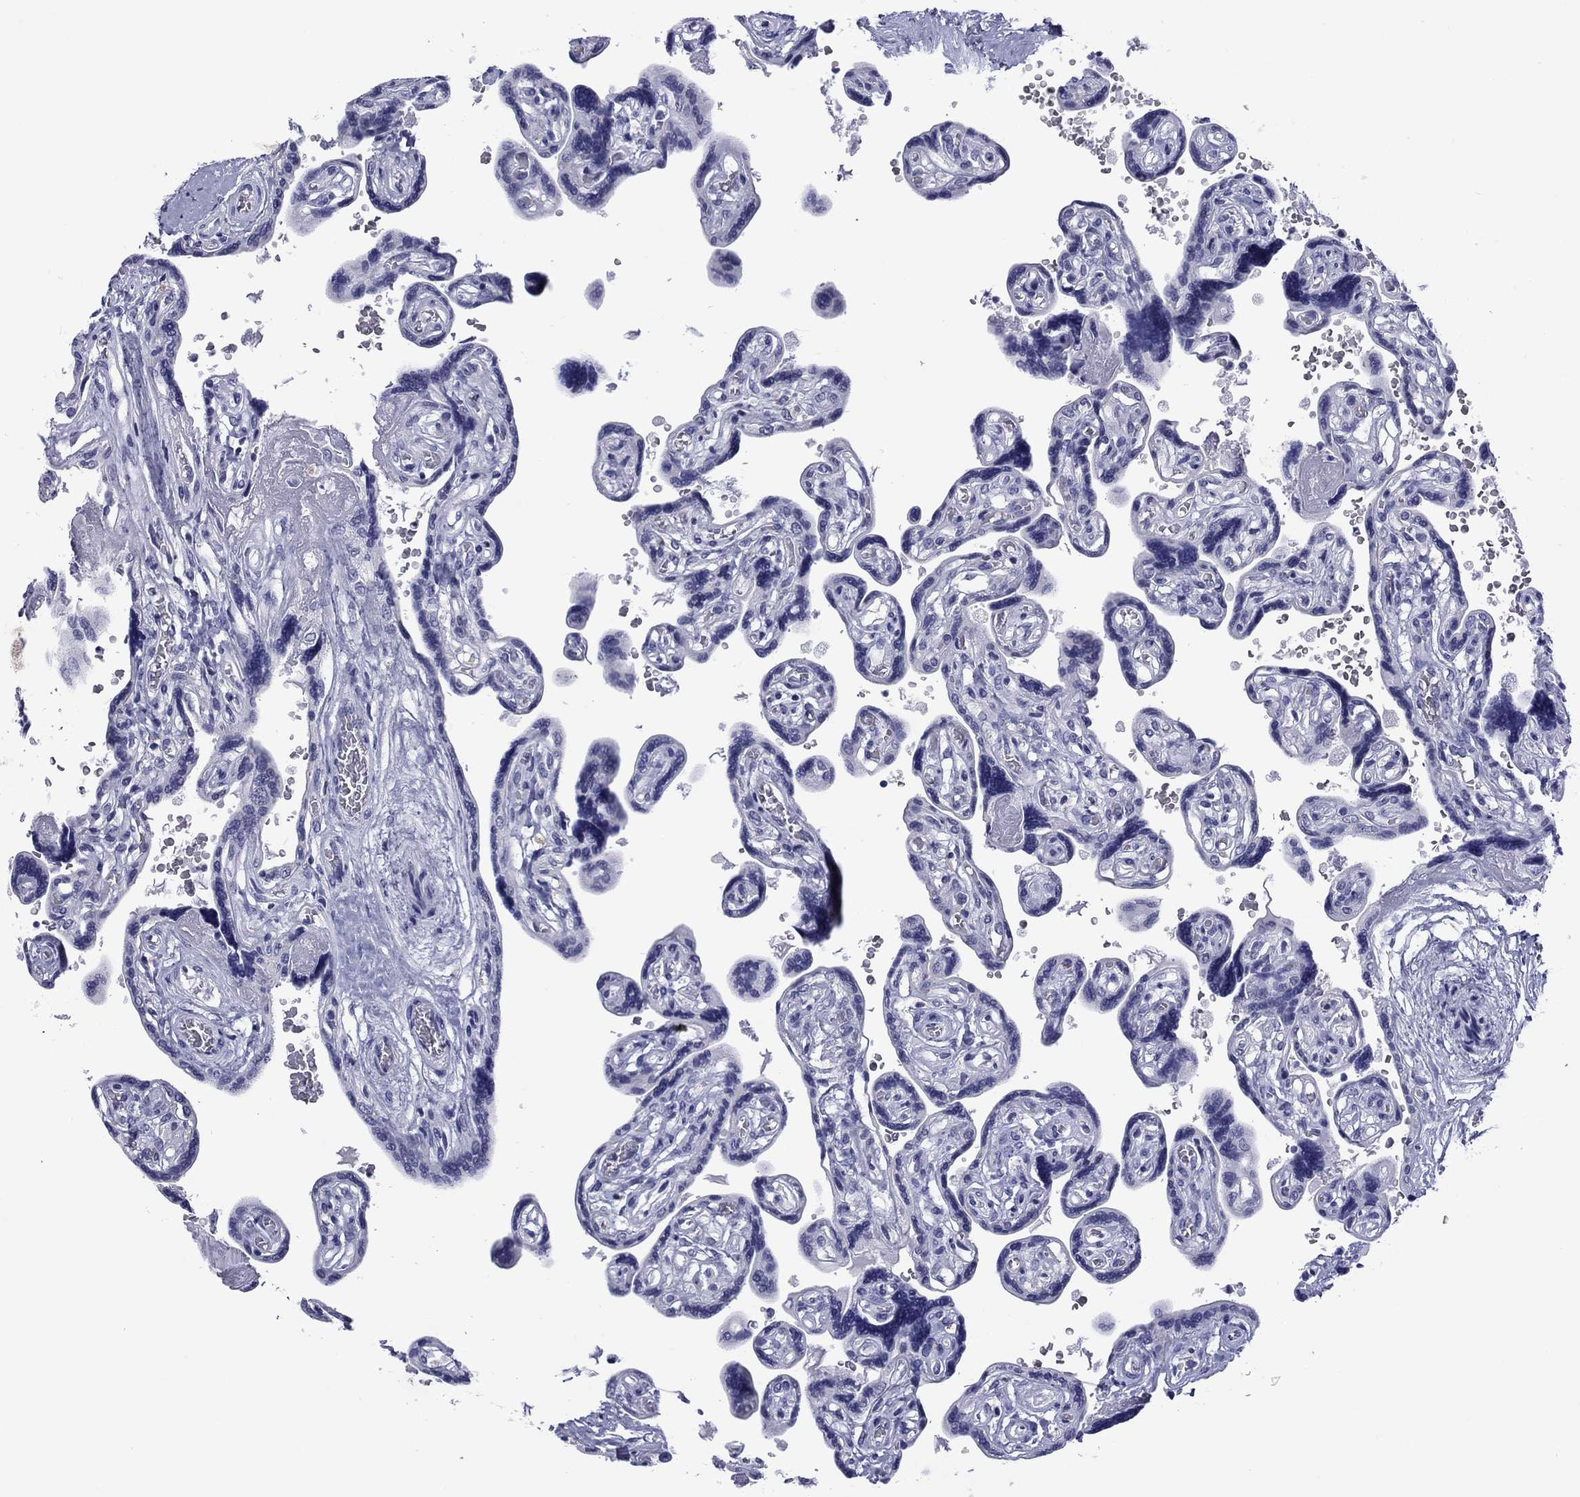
{"staining": {"intensity": "negative", "quantity": "none", "location": "none"}, "tissue": "placenta", "cell_type": "Decidual cells", "image_type": "normal", "snomed": [{"axis": "morphology", "description": "Normal tissue, NOS"}, {"axis": "topography", "description": "Placenta"}], "caption": "Protein analysis of benign placenta exhibits no significant expression in decidual cells. Brightfield microscopy of IHC stained with DAB (3,3'-diaminobenzidine) (brown) and hematoxylin (blue), captured at high magnification.", "gene": "TCFL5", "patient": {"sex": "female", "age": 32}}